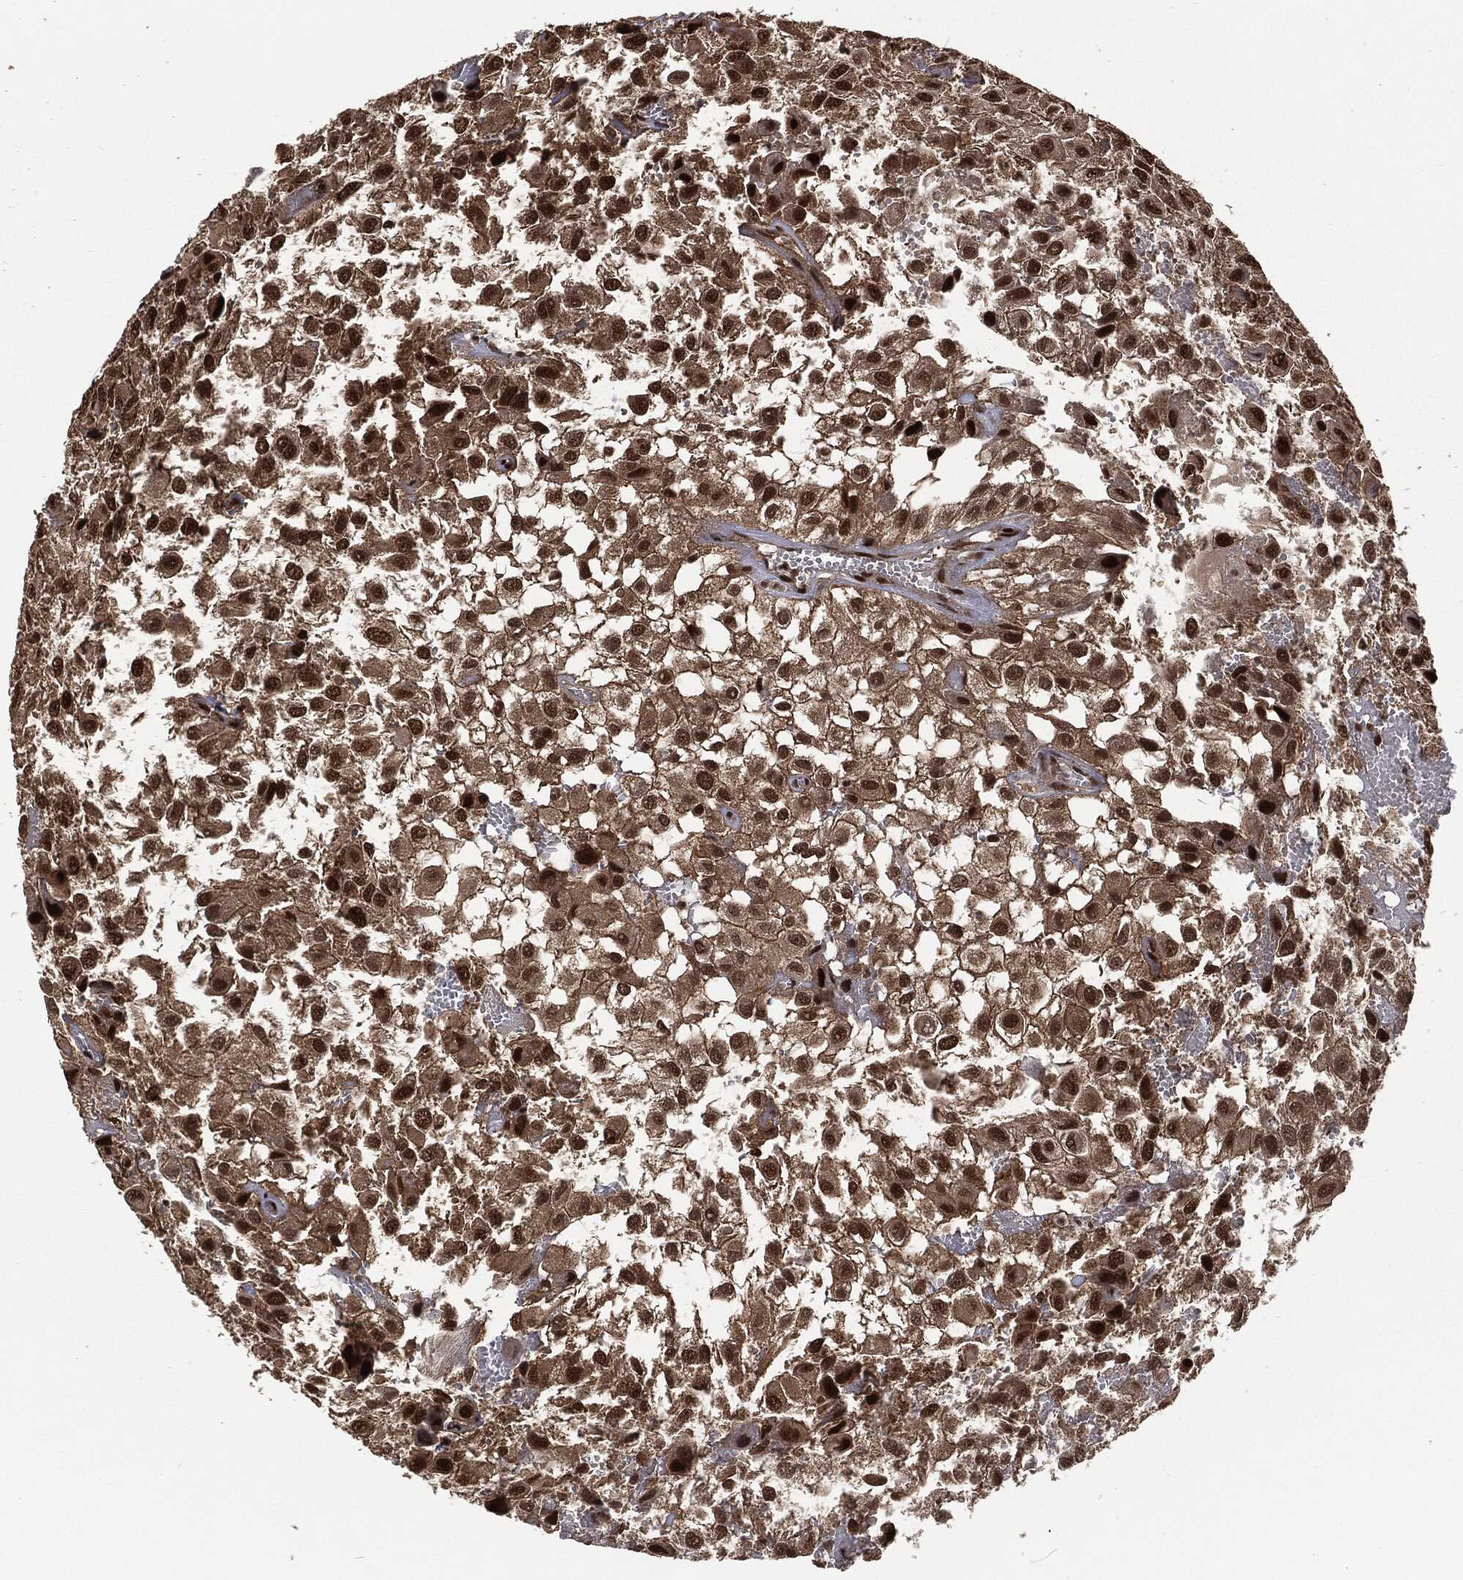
{"staining": {"intensity": "strong", "quantity": "25%-75%", "location": "nuclear"}, "tissue": "urothelial cancer", "cell_type": "Tumor cells", "image_type": "cancer", "snomed": [{"axis": "morphology", "description": "Urothelial carcinoma, High grade"}, {"axis": "topography", "description": "Urinary bladder"}], "caption": "Protein expression analysis of urothelial carcinoma (high-grade) shows strong nuclear staining in about 25%-75% of tumor cells.", "gene": "NGRN", "patient": {"sex": "male", "age": 56}}